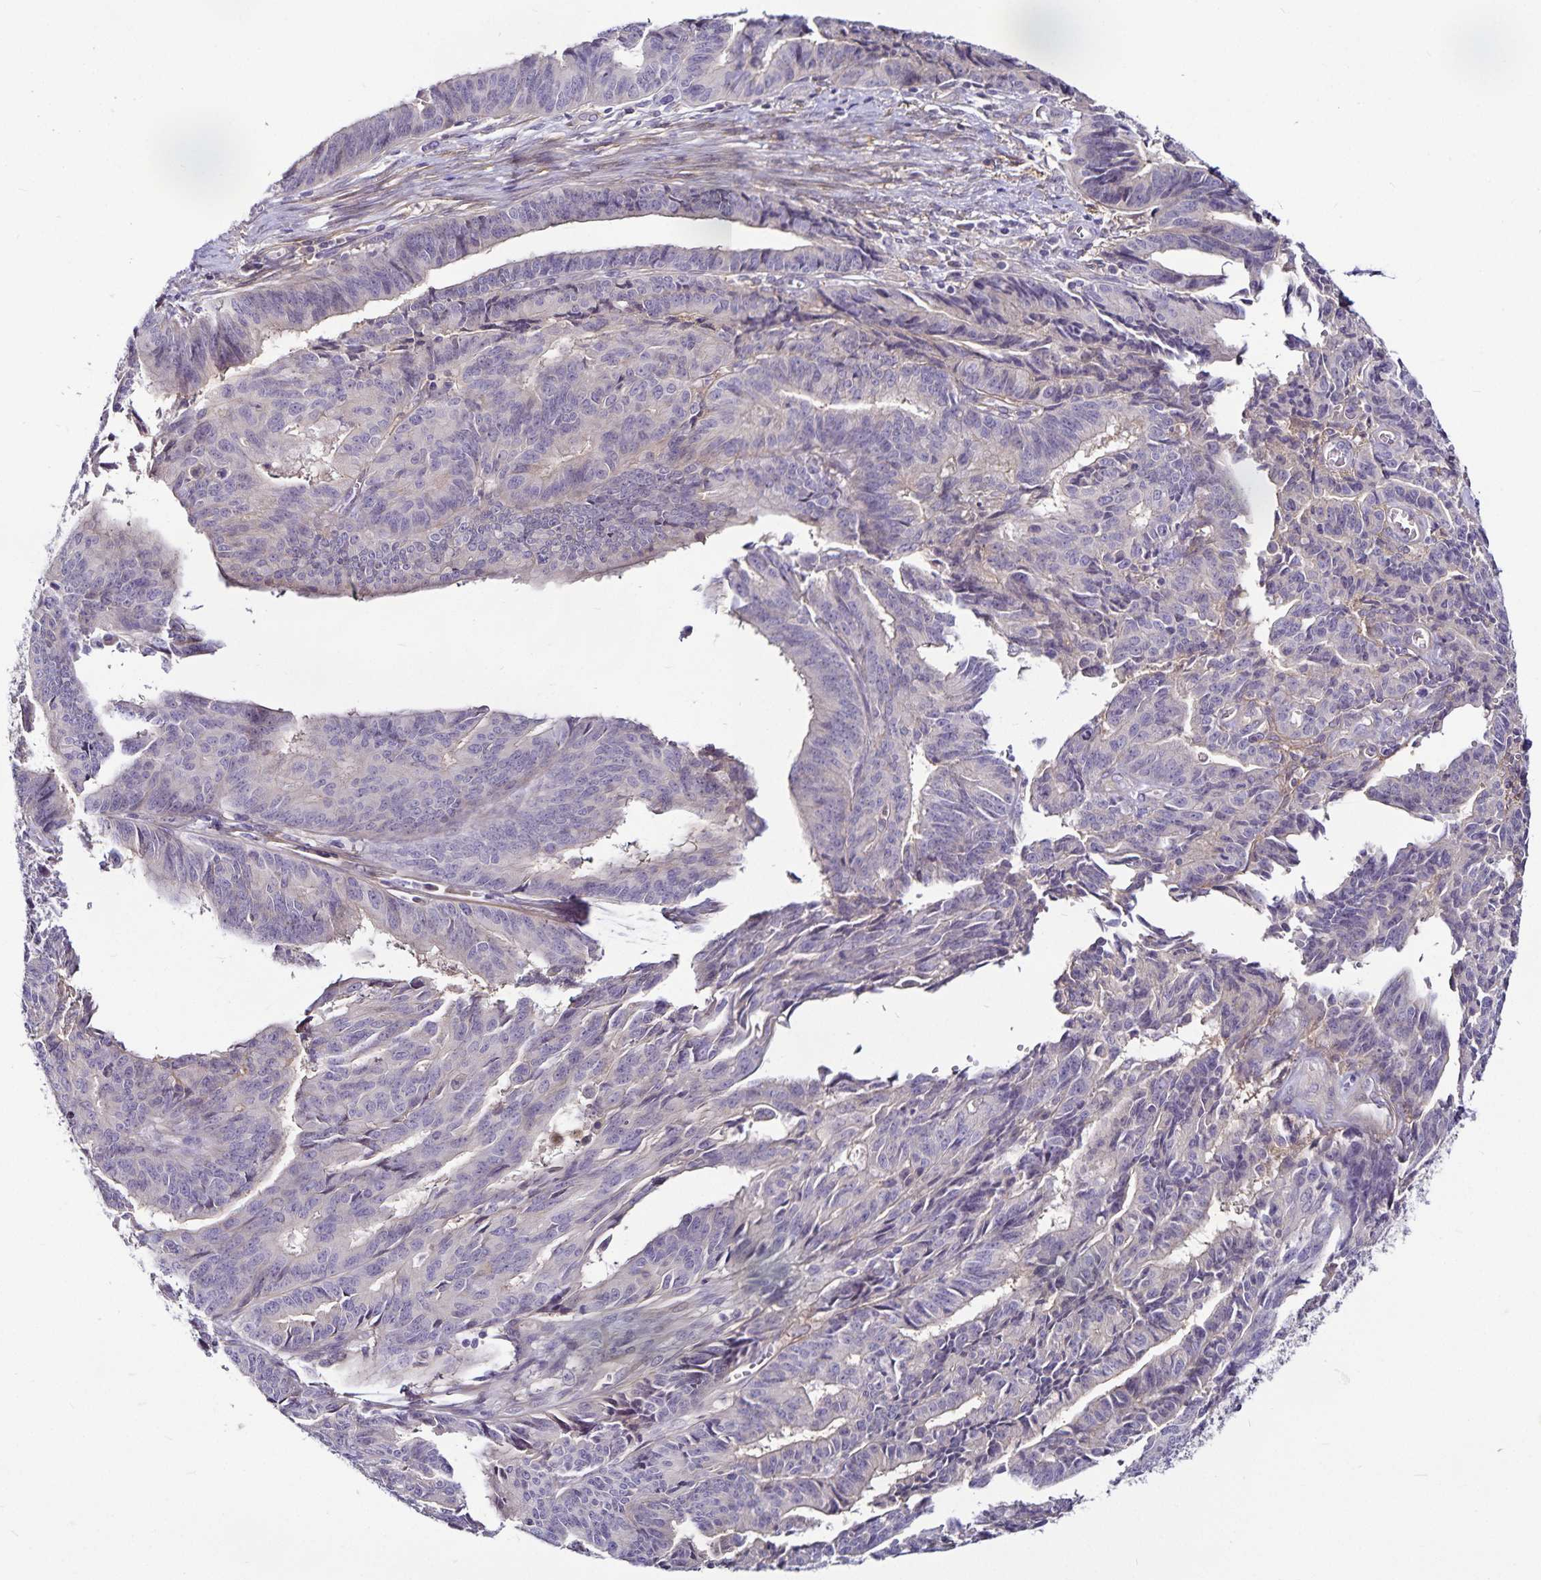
{"staining": {"intensity": "negative", "quantity": "none", "location": "none"}, "tissue": "endometrial cancer", "cell_type": "Tumor cells", "image_type": "cancer", "snomed": [{"axis": "morphology", "description": "Adenocarcinoma, NOS"}, {"axis": "topography", "description": "Endometrium"}], "caption": "Immunohistochemical staining of endometrial adenocarcinoma exhibits no significant expression in tumor cells.", "gene": "GNG12", "patient": {"sex": "female", "age": 65}}